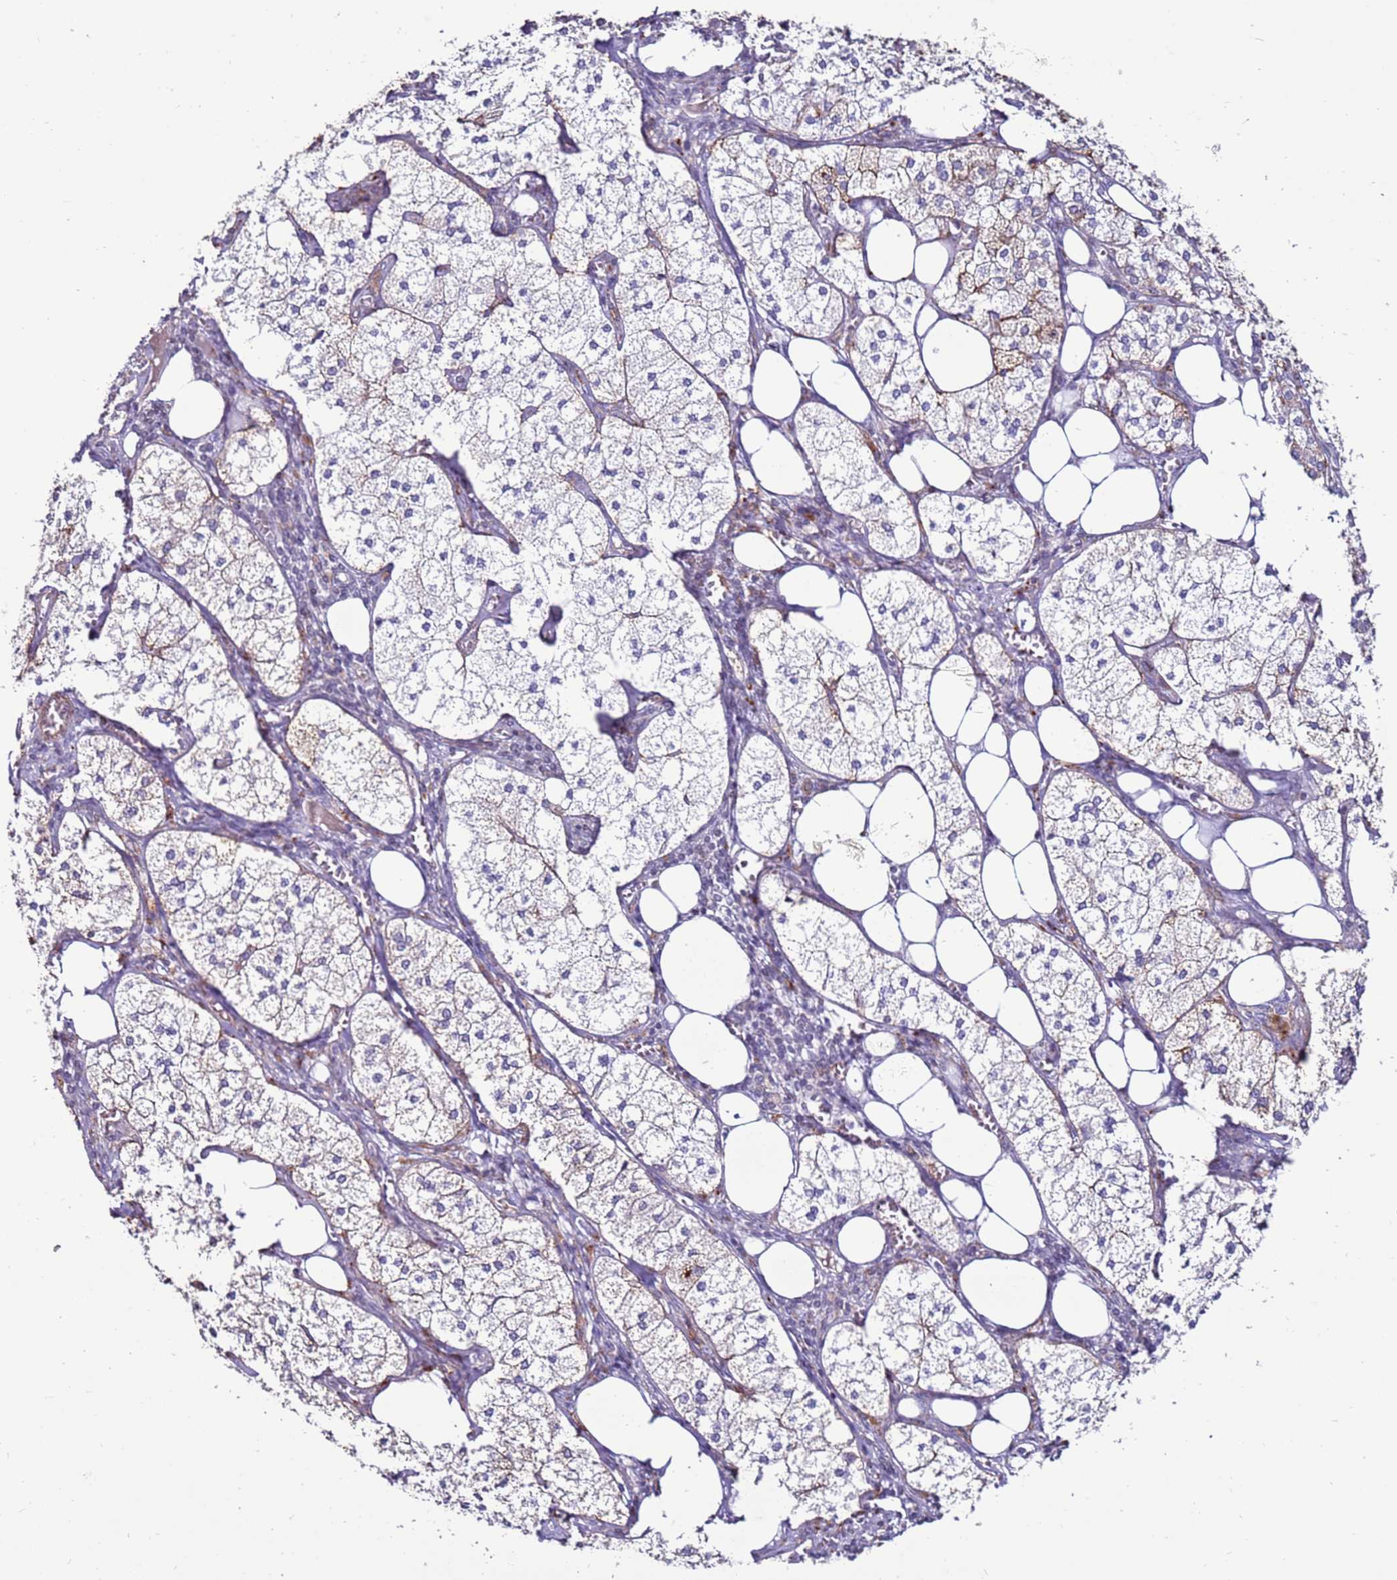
{"staining": {"intensity": "moderate", "quantity": "25%-75%", "location": "cytoplasmic/membranous"}, "tissue": "adrenal gland", "cell_type": "Glandular cells", "image_type": "normal", "snomed": [{"axis": "morphology", "description": "Normal tissue, NOS"}, {"axis": "topography", "description": "Adrenal gland"}], "caption": "Protein analysis of benign adrenal gland demonstrates moderate cytoplasmic/membranous positivity in approximately 25%-75% of glandular cells.", "gene": "CLEC4M", "patient": {"sex": "female", "age": 61}}